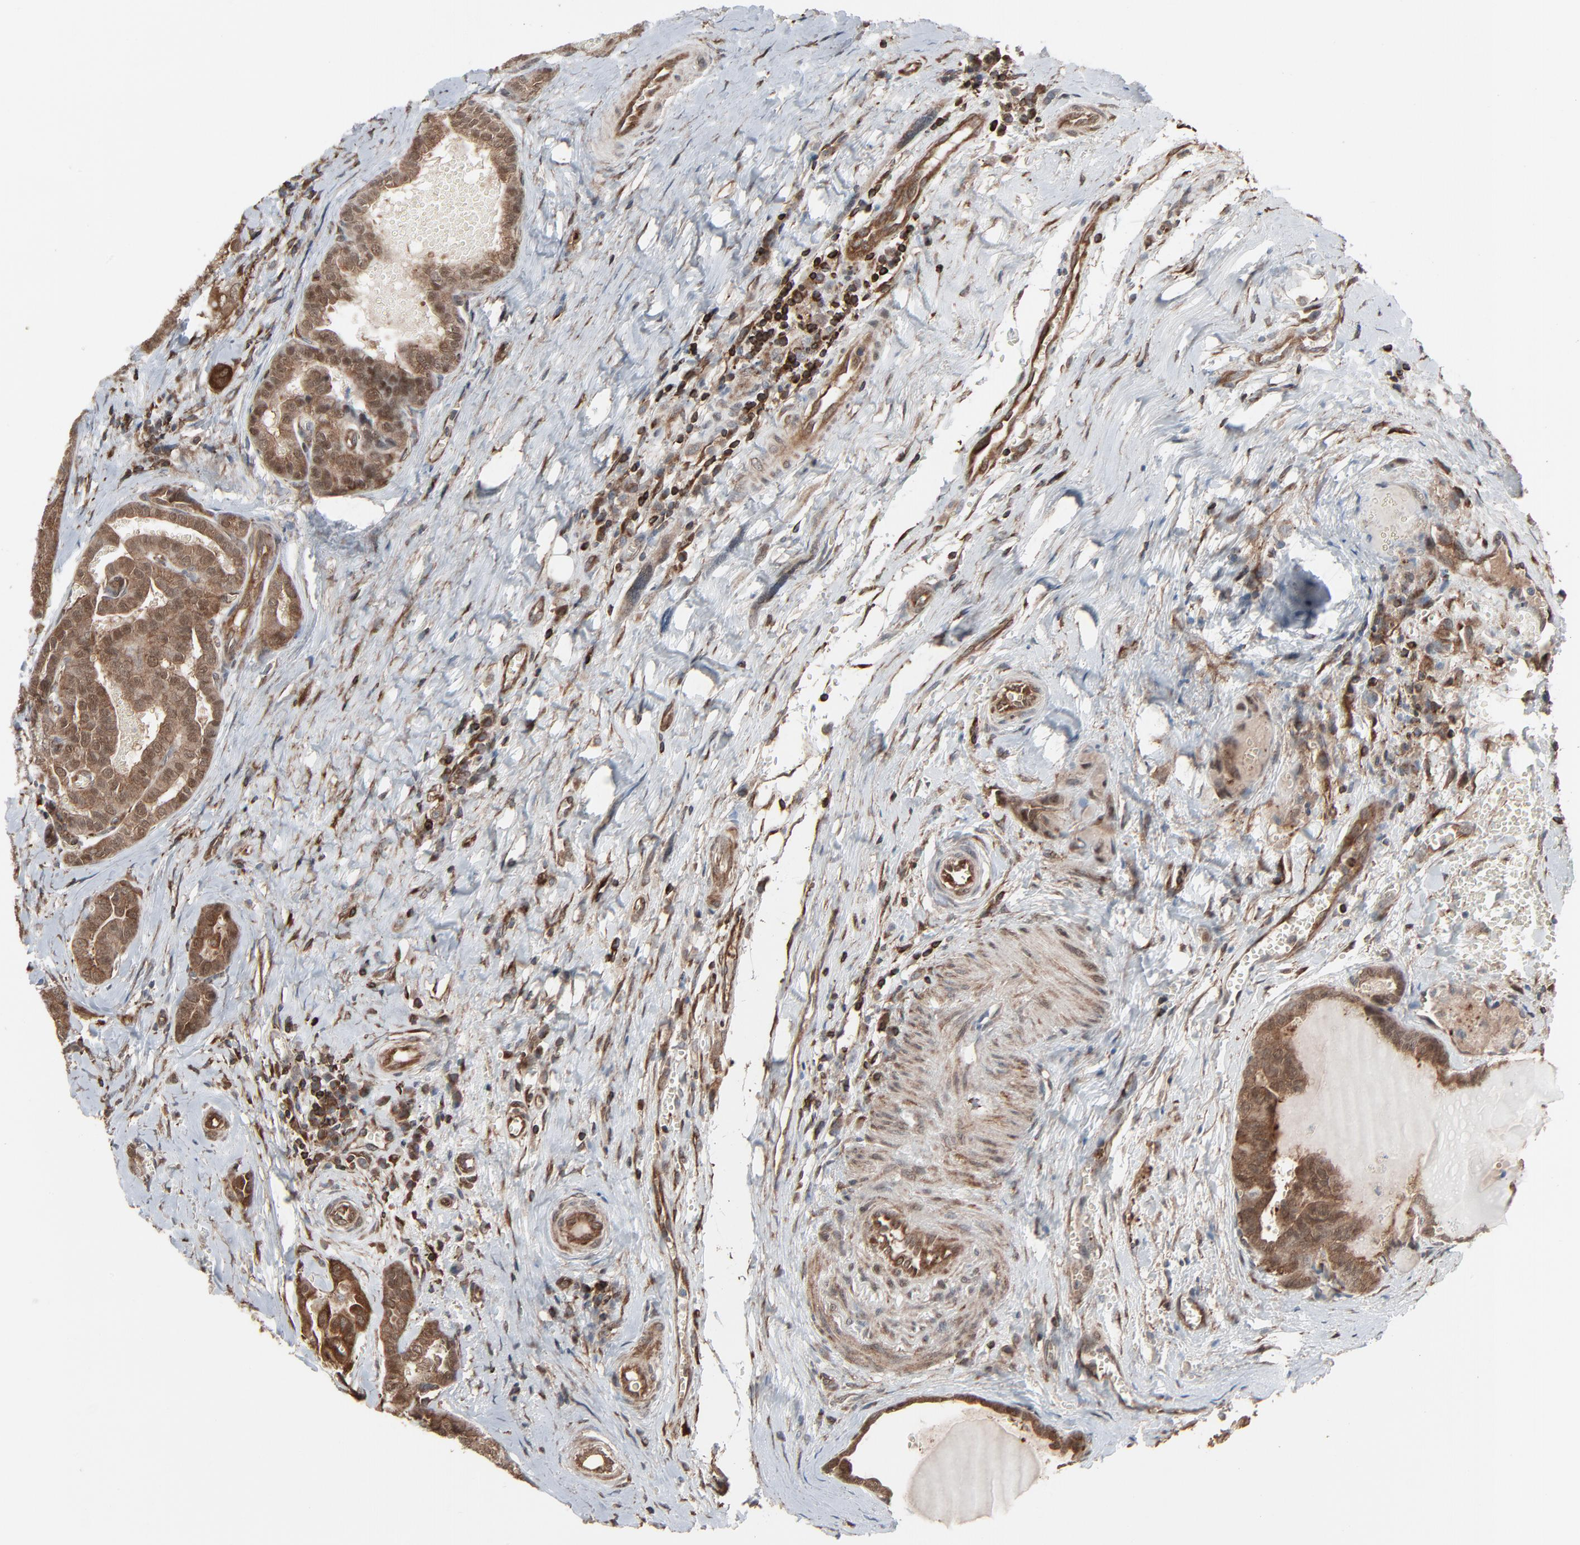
{"staining": {"intensity": "moderate", "quantity": ">75%", "location": "cytoplasmic/membranous,nuclear"}, "tissue": "thyroid cancer", "cell_type": "Tumor cells", "image_type": "cancer", "snomed": [{"axis": "morphology", "description": "Carcinoma, NOS"}, {"axis": "topography", "description": "Thyroid gland"}], "caption": "Immunohistochemistry (IHC) (DAB (3,3'-diaminobenzidine)) staining of human thyroid cancer exhibits moderate cytoplasmic/membranous and nuclear protein staining in approximately >75% of tumor cells. (Stains: DAB in brown, nuclei in blue, Microscopy: brightfield microscopy at high magnification).", "gene": "OPTN", "patient": {"sex": "female", "age": 91}}